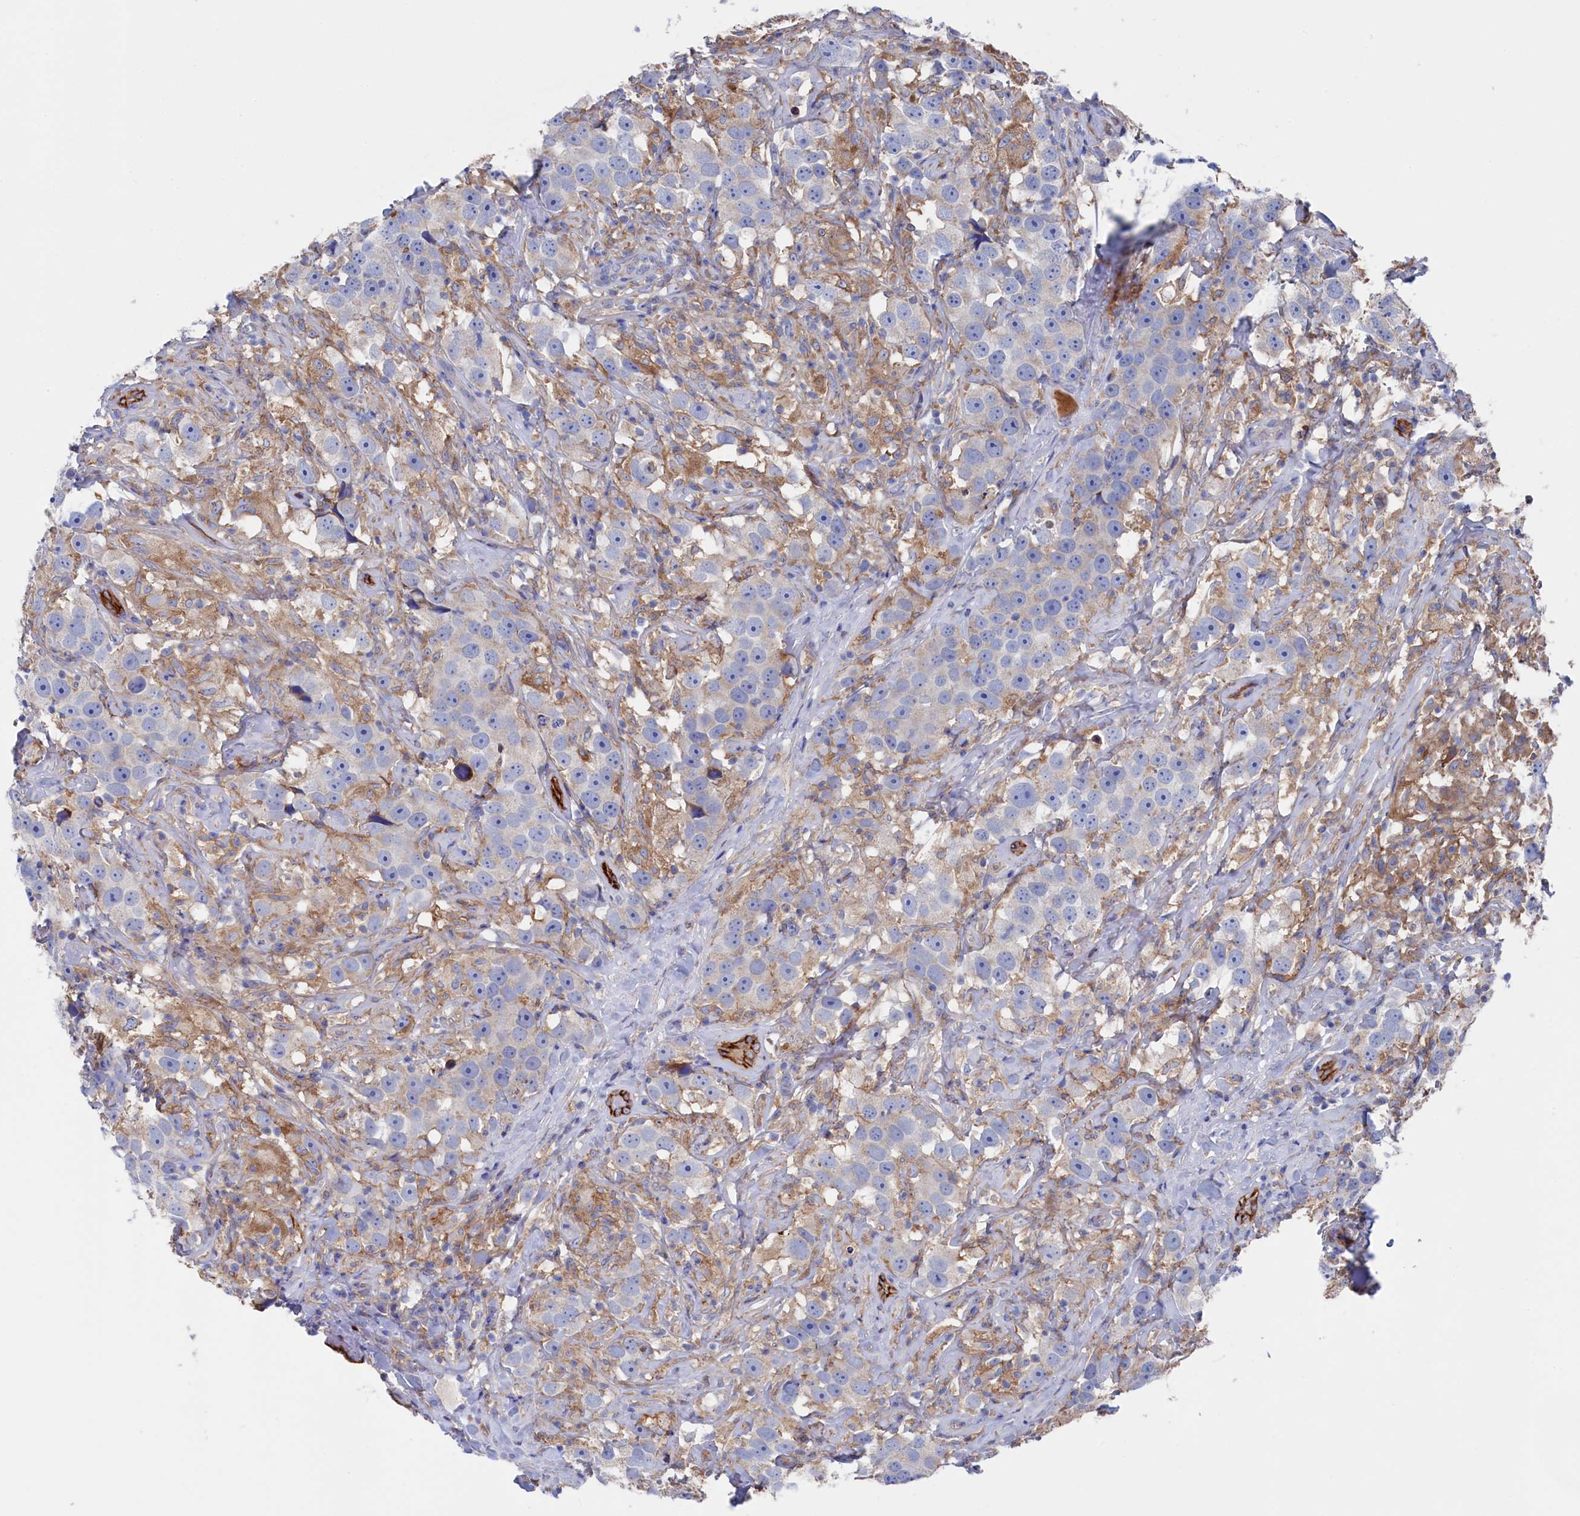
{"staining": {"intensity": "negative", "quantity": "none", "location": "none"}, "tissue": "testis cancer", "cell_type": "Tumor cells", "image_type": "cancer", "snomed": [{"axis": "morphology", "description": "Seminoma, NOS"}, {"axis": "topography", "description": "Testis"}], "caption": "The image reveals no significant expression in tumor cells of testis cancer (seminoma).", "gene": "C12orf73", "patient": {"sex": "male", "age": 49}}